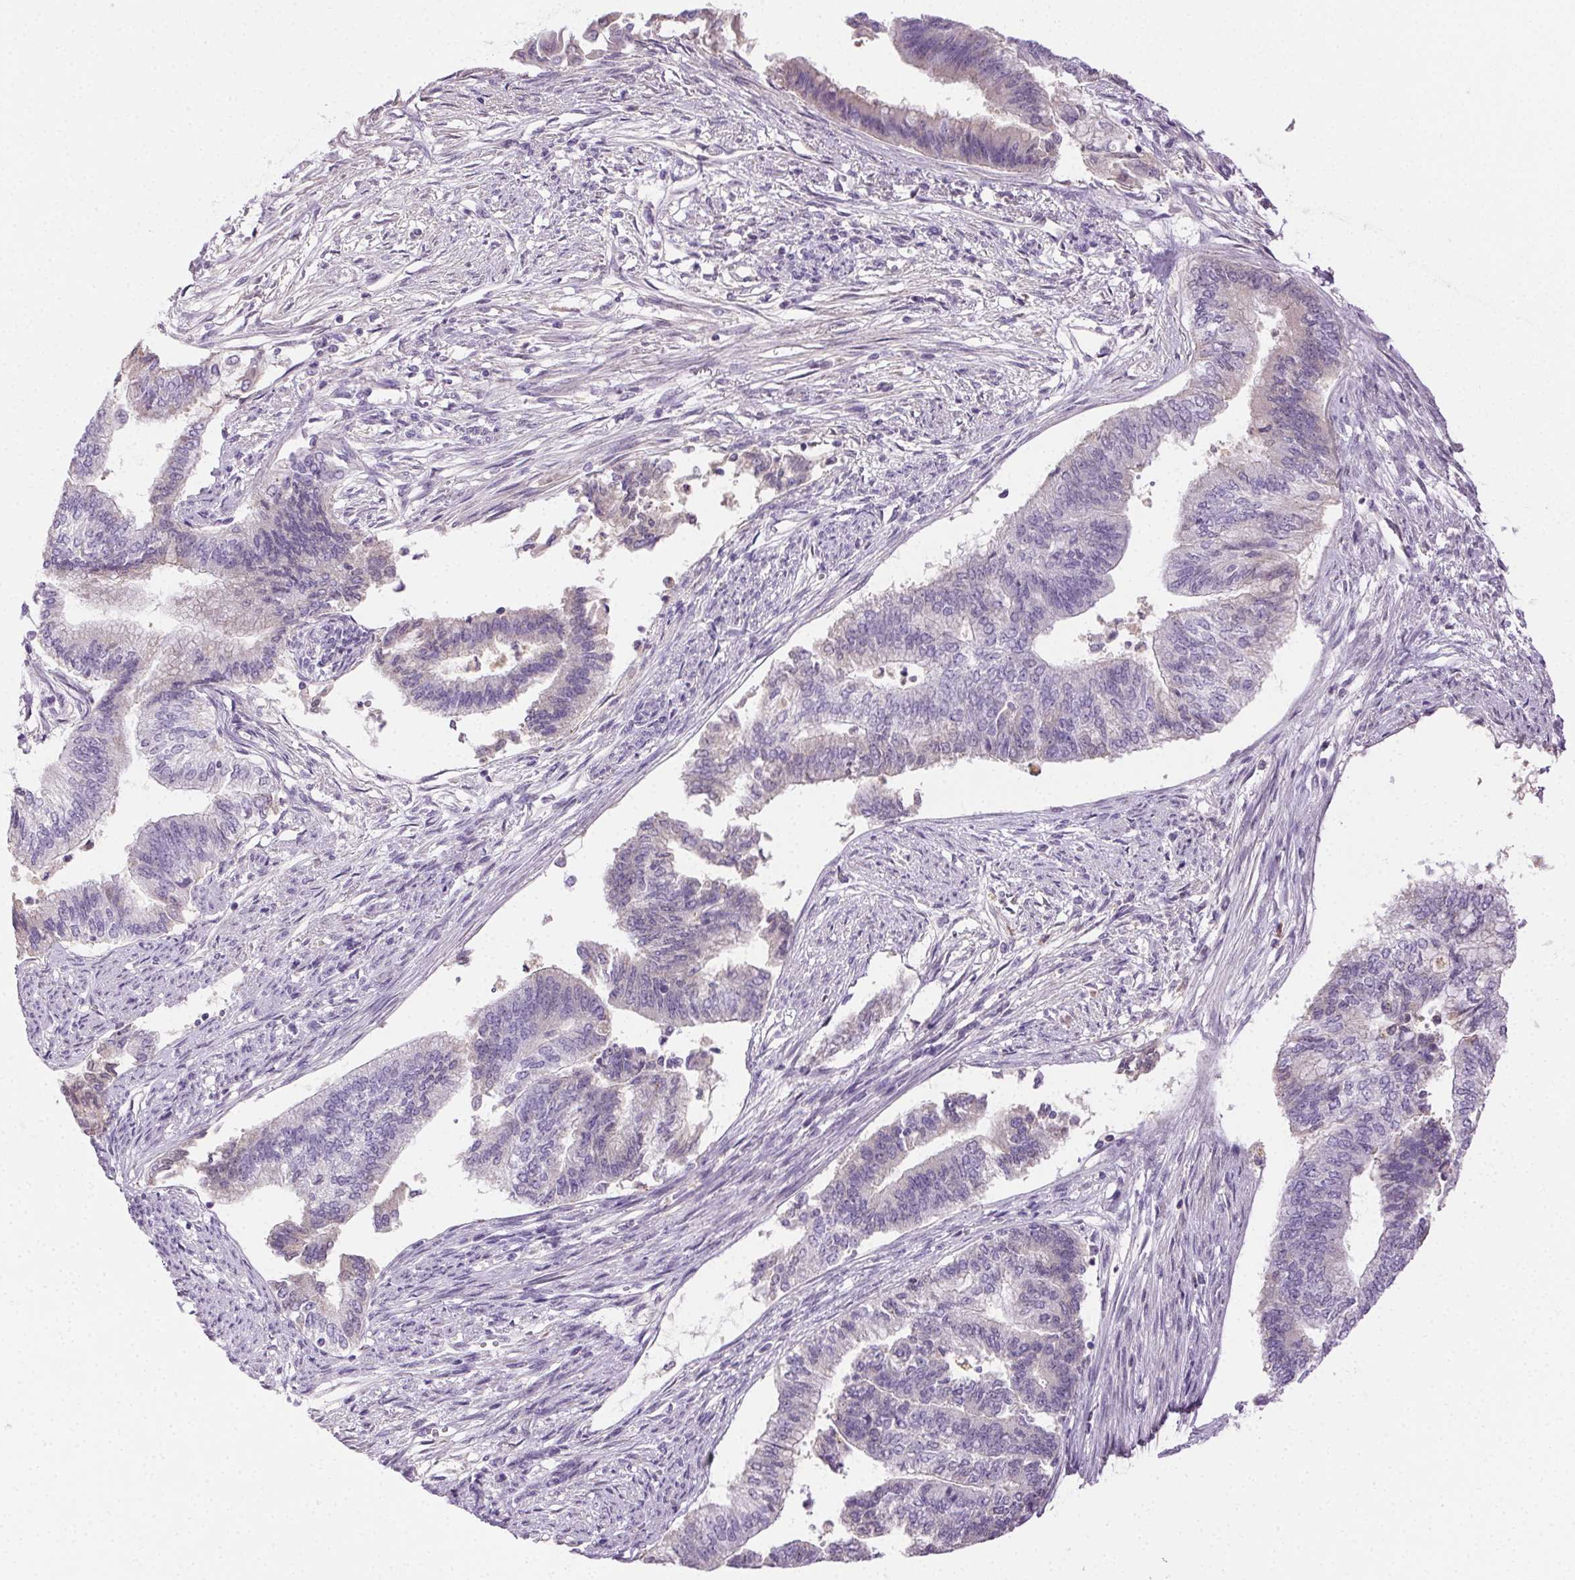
{"staining": {"intensity": "negative", "quantity": "none", "location": "none"}, "tissue": "endometrial cancer", "cell_type": "Tumor cells", "image_type": "cancer", "snomed": [{"axis": "morphology", "description": "Adenocarcinoma, NOS"}, {"axis": "topography", "description": "Endometrium"}], "caption": "Photomicrograph shows no significant protein positivity in tumor cells of endometrial adenocarcinoma. The staining was performed using DAB (3,3'-diaminobenzidine) to visualize the protein expression in brown, while the nuclei were stained in blue with hematoxylin (Magnification: 20x).", "gene": "BPIFB2", "patient": {"sex": "female", "age": 65}}